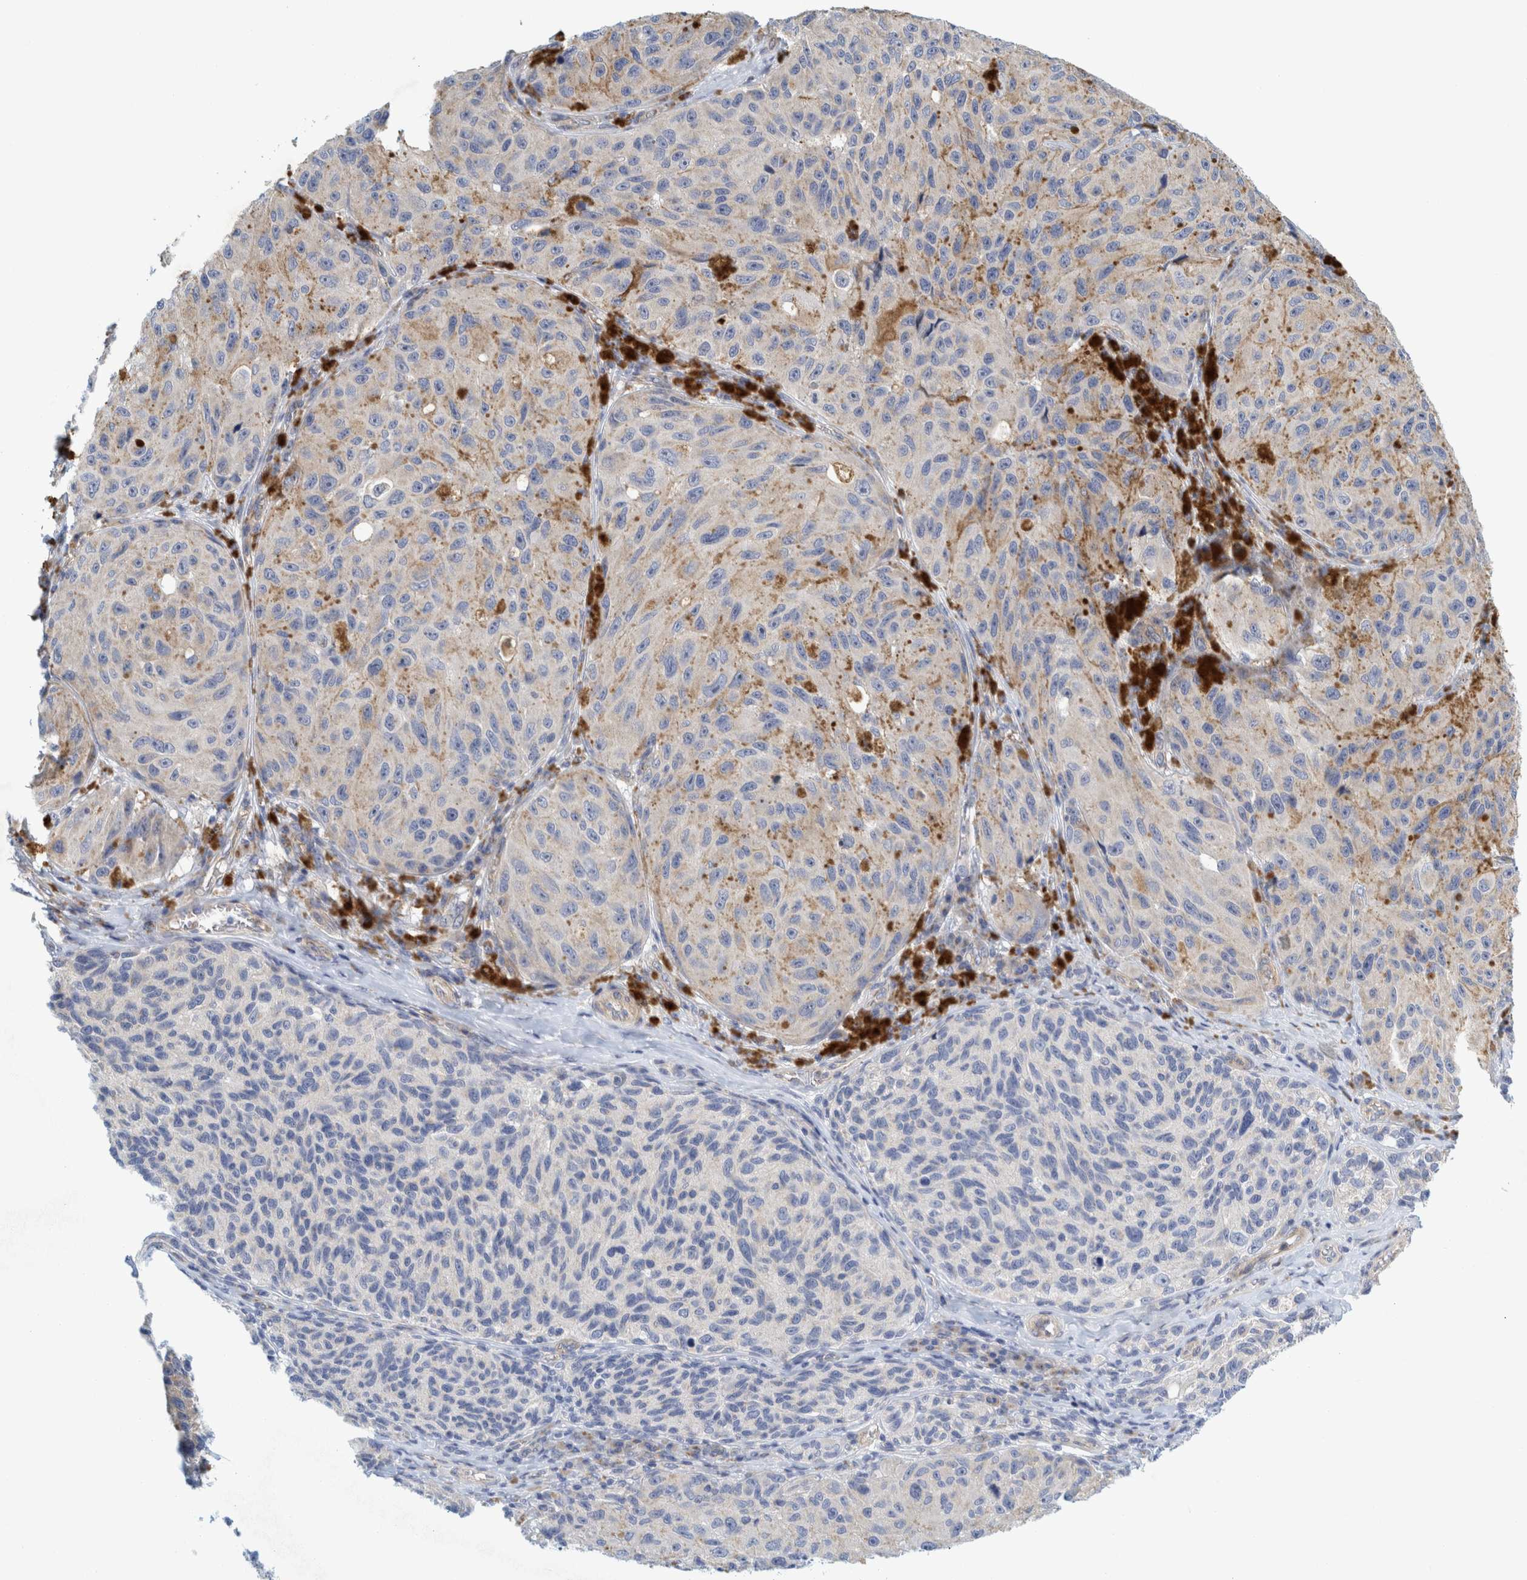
{"staining": {"intensity": "negative", "quantity": "none", "location": "none"}, "tissue": "melanoma", "cell_type": "Tumor cells", "image_type": "cancer", "snomed": [{"axis": "morphology", "description": "Malignant melanoma, NOS"}, {"axis": "topography", "description": "Skin"}], "caption": "Human melanoma stained for a protein using IHC exhibits no positivity in tumor cells.", "gene": "ZNF324B", "patient": {"sex": "female", "age": 73}}